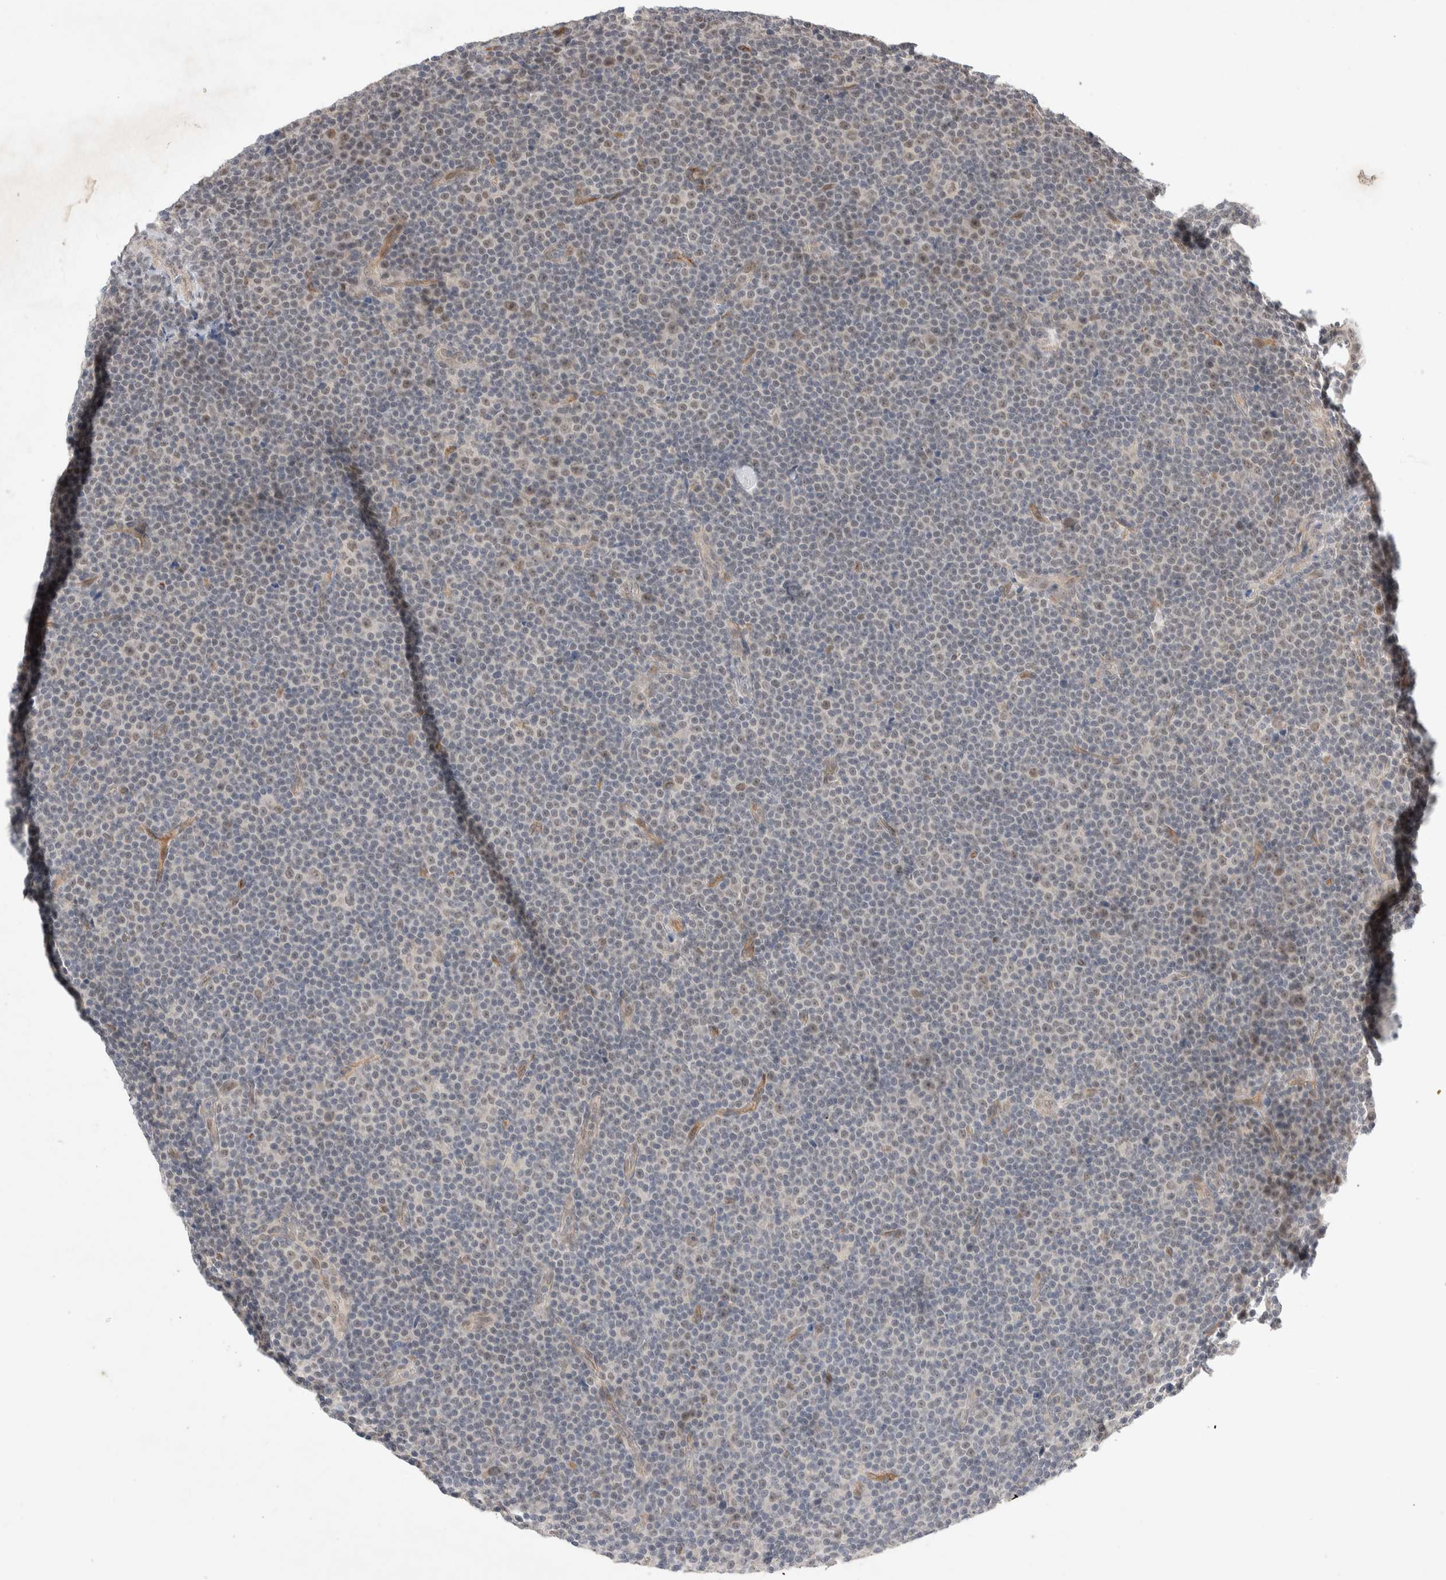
{"staining": {"intensity": "weak", "quantity": "<25%", "location": "nuclear"}, "tissue": "lymphoma", "cell_type": "Tumor cells", "image_type": "cancer", "snomed": [{"axis": "morphology", "description": "Malignant lymphoma, non-Hodgkin's type, Low grade"}, {"axis": "topography", "description": "Lymph node"}], "caption": "There is no significant staining in tumor cells of low-grade malignant lymphoma, non-Hodgkin's type.", "gene": "ZNF704", "patient": {"sex": "female", "age": 67}}